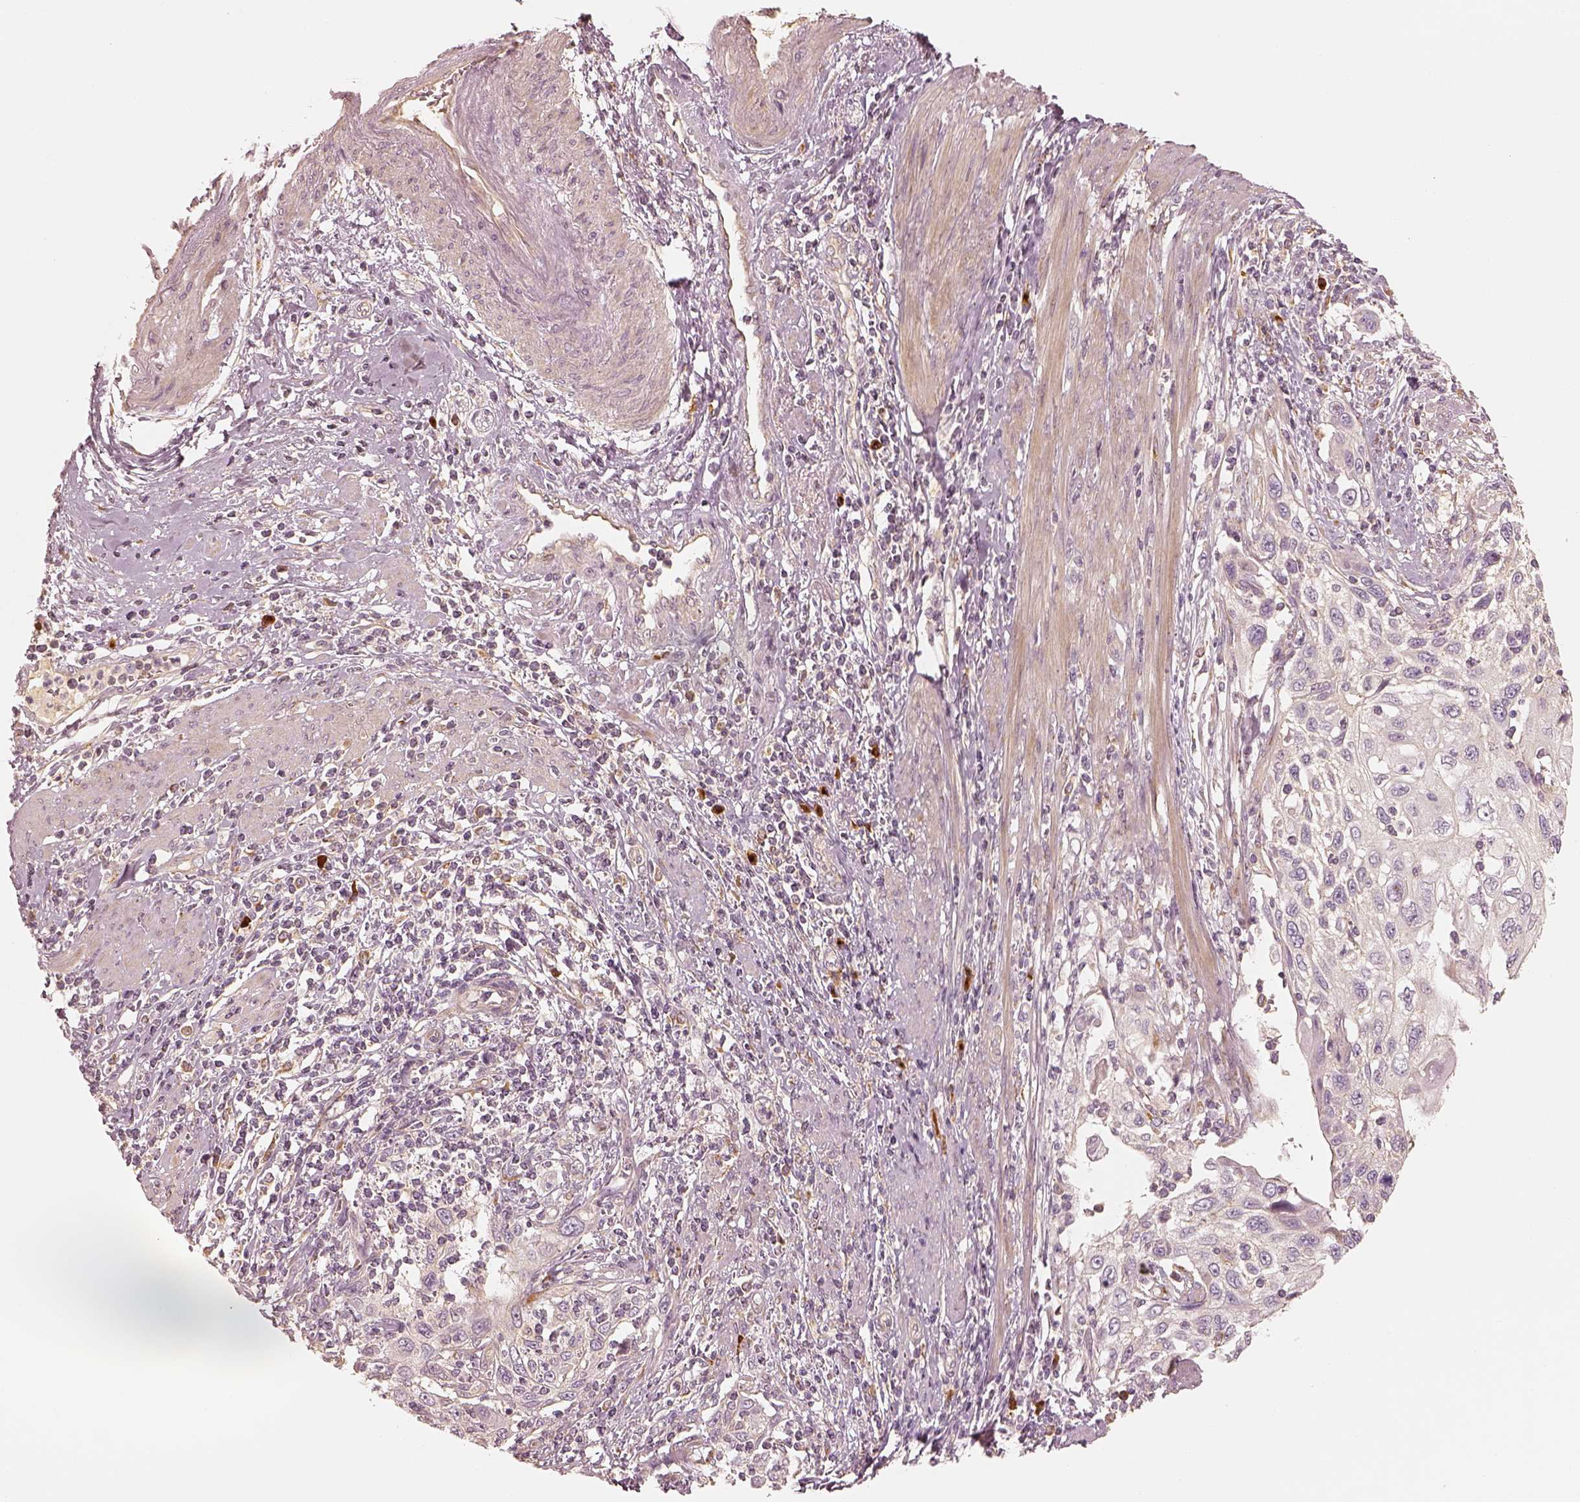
{"staining": {"intensity": "negative", "quantity": "none", "location": "none"}, "tissue": "cervical cancer", "cell_type": "Tumor cells", "image_type": "cancer", "snomed": [{"axis": "morphology", "description": "Squamous cell carcinoma, NOS"}, {"axis": "topography", "description": "Cervix"}], "caption": "Human cervical squamous cell carcinoma stained for a protein using IHC shows no staining in tumor cells.", "gene": "GORASP2", "patient": {"sex": "female", "age": 70}}